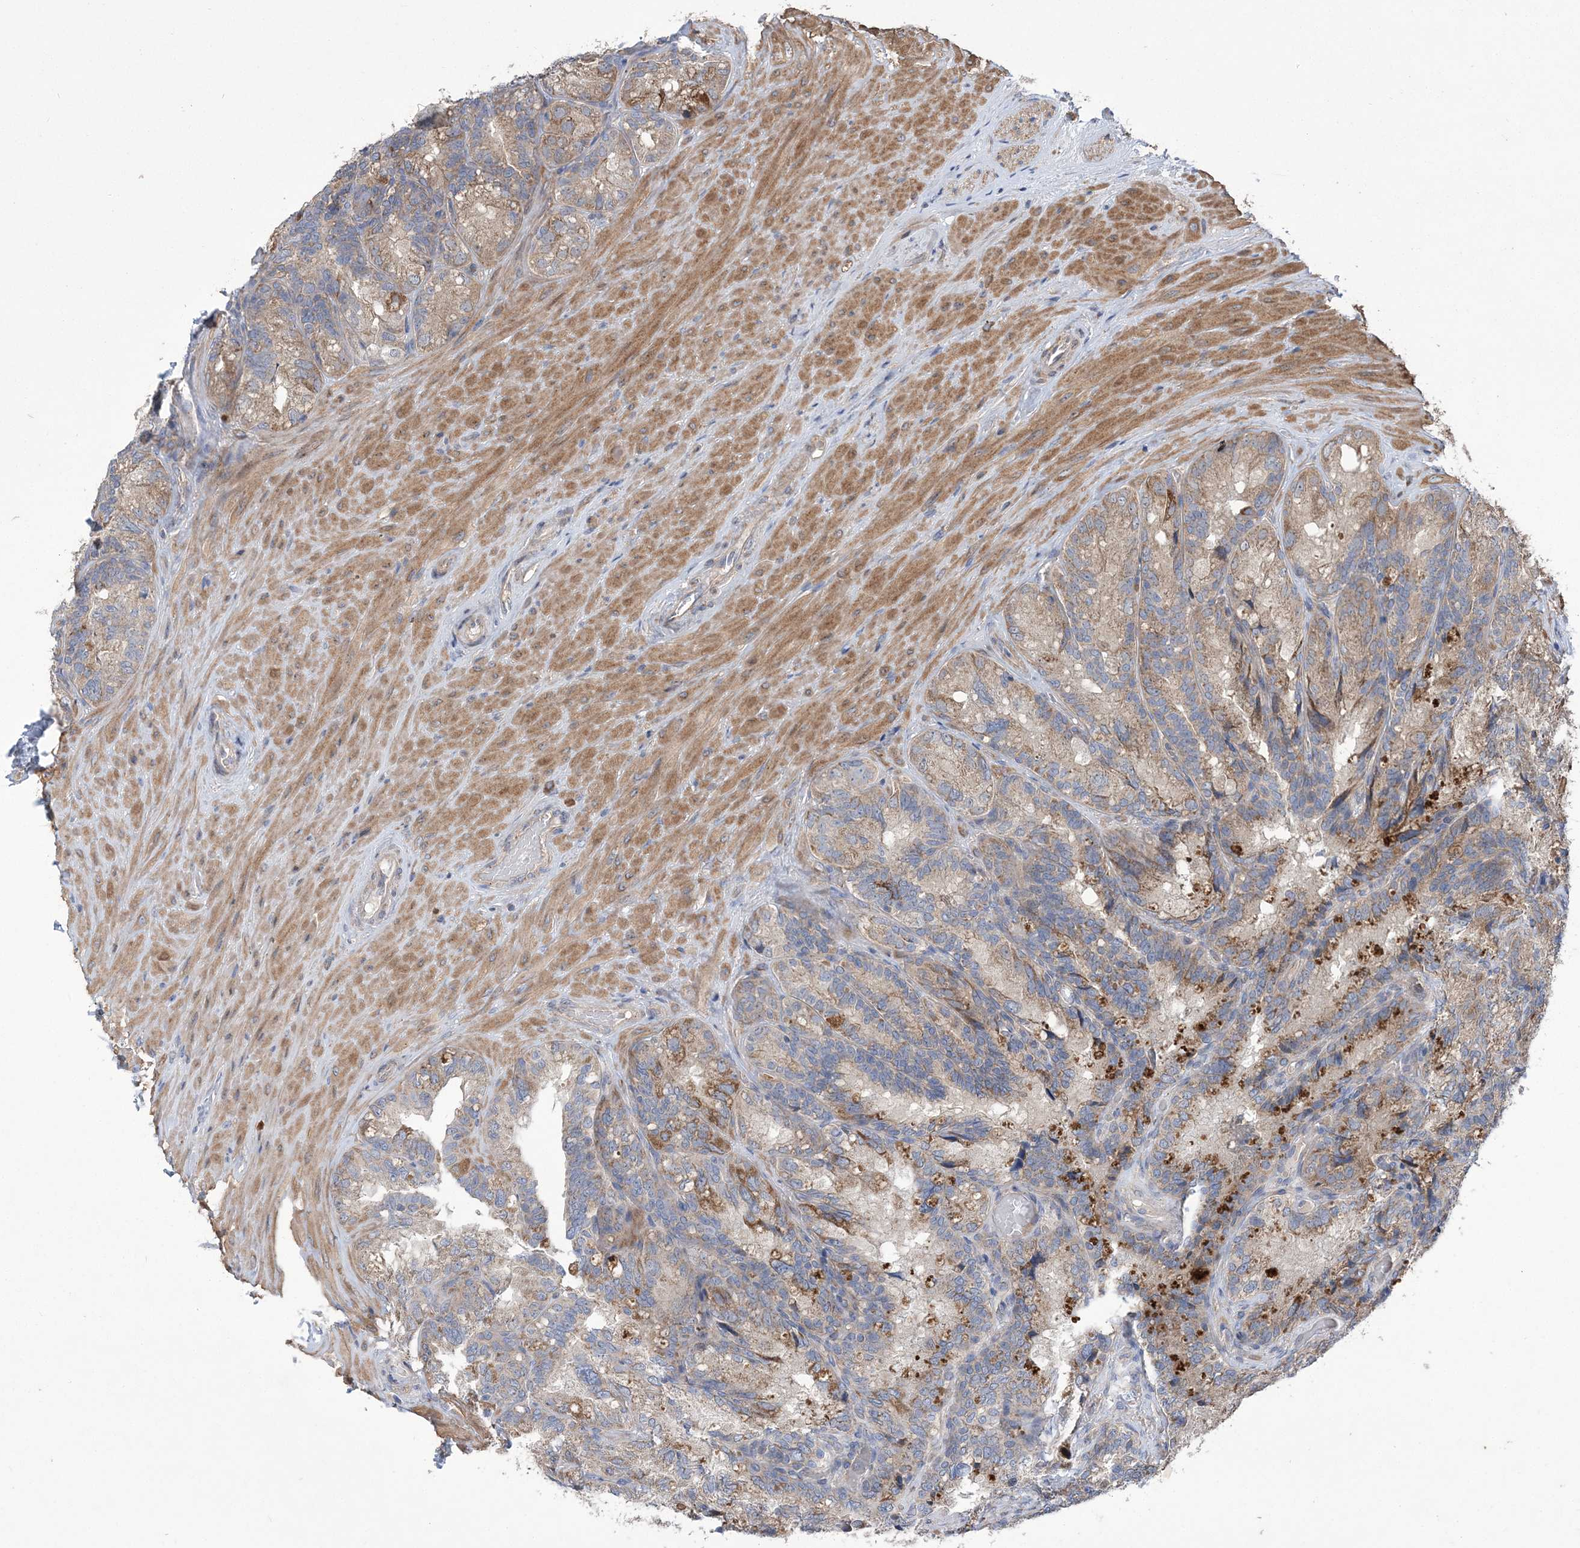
{"staining": {"intensity": "moderate", "quantity": "25%-75%", "location": "cytoplasmic/membranous"}, "tissue": "seminal vesicle", "cell_type": "Glandular cells", "image_type": "normal", "snomed": [{"axis": "morphology", "description": "Normal tissue, NOS"}, {"axis": "topography", "description": "Seminal veicle"}], "caption": "Protein expression by IHC reveals moderate cytoplasmic/membranous positivity in approximately 25%-75% of glandular cells in benign seminal vesicle. (Stains: DAB (3,3'-diaminobenzidine) in brown, nuclei in blue, Microscopy: brightfield microscopy at high magnification).", "gene": "MTRF1L", "patient": {"sex": "male", "age": 60}}